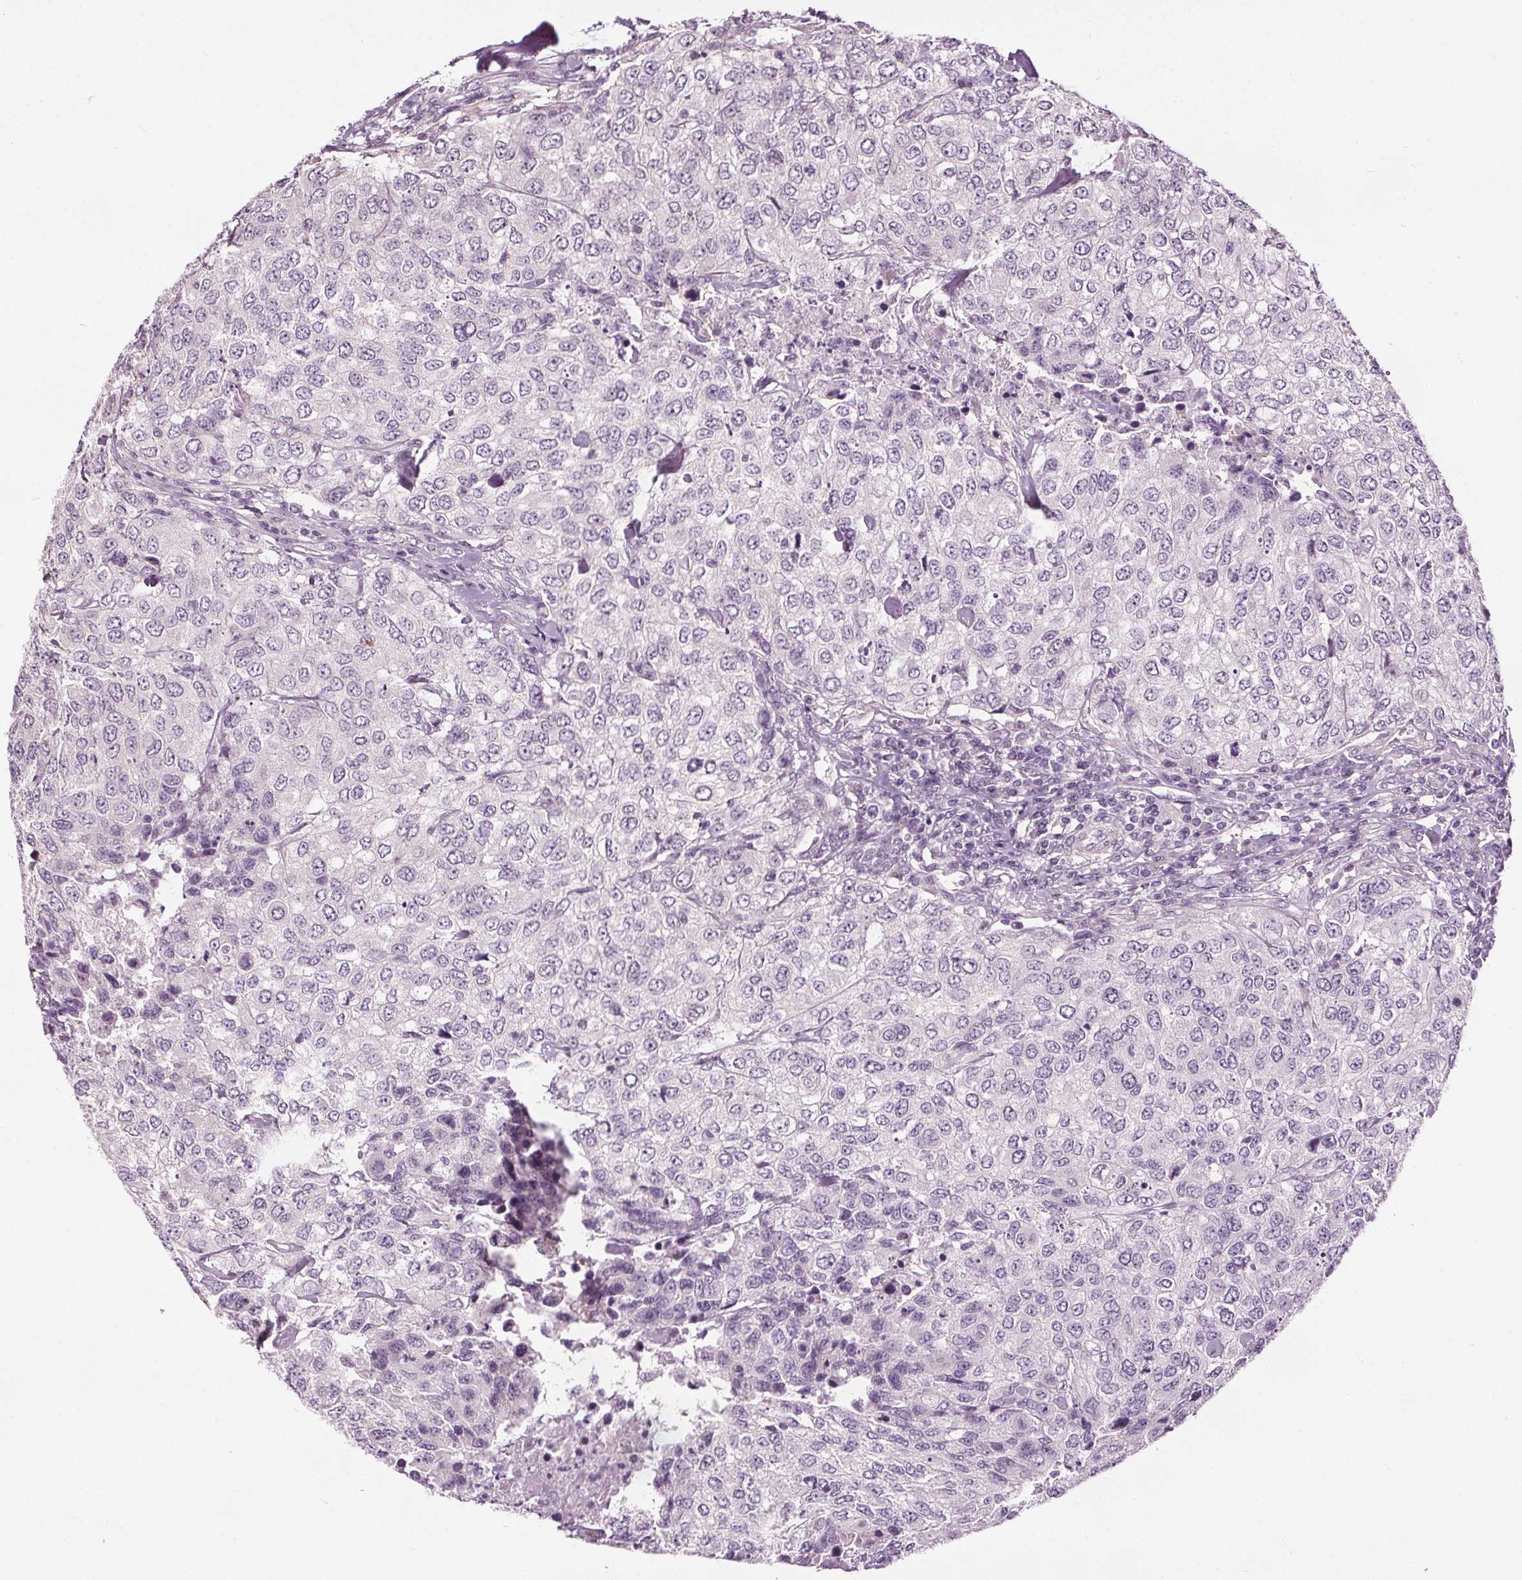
{"staining": {"intensity": "negative", "quantity": "none", "location": "none"}, "tissue": "urothelial cancer", "cell_type": "Tumor cells", "image_type": "cancer", "snomed": [{"axis": "morphology", "description": "Urothelial carcinoma, High grade"}, {"axis": "topography", "description": "Urinary bladder"}], "caption": "Urothelial cancer was stained to show a protein in brown. There is no significant positivity in tumor cells.", "gene": "RASA1", "patient": {"sex": "female", "age": 78}}